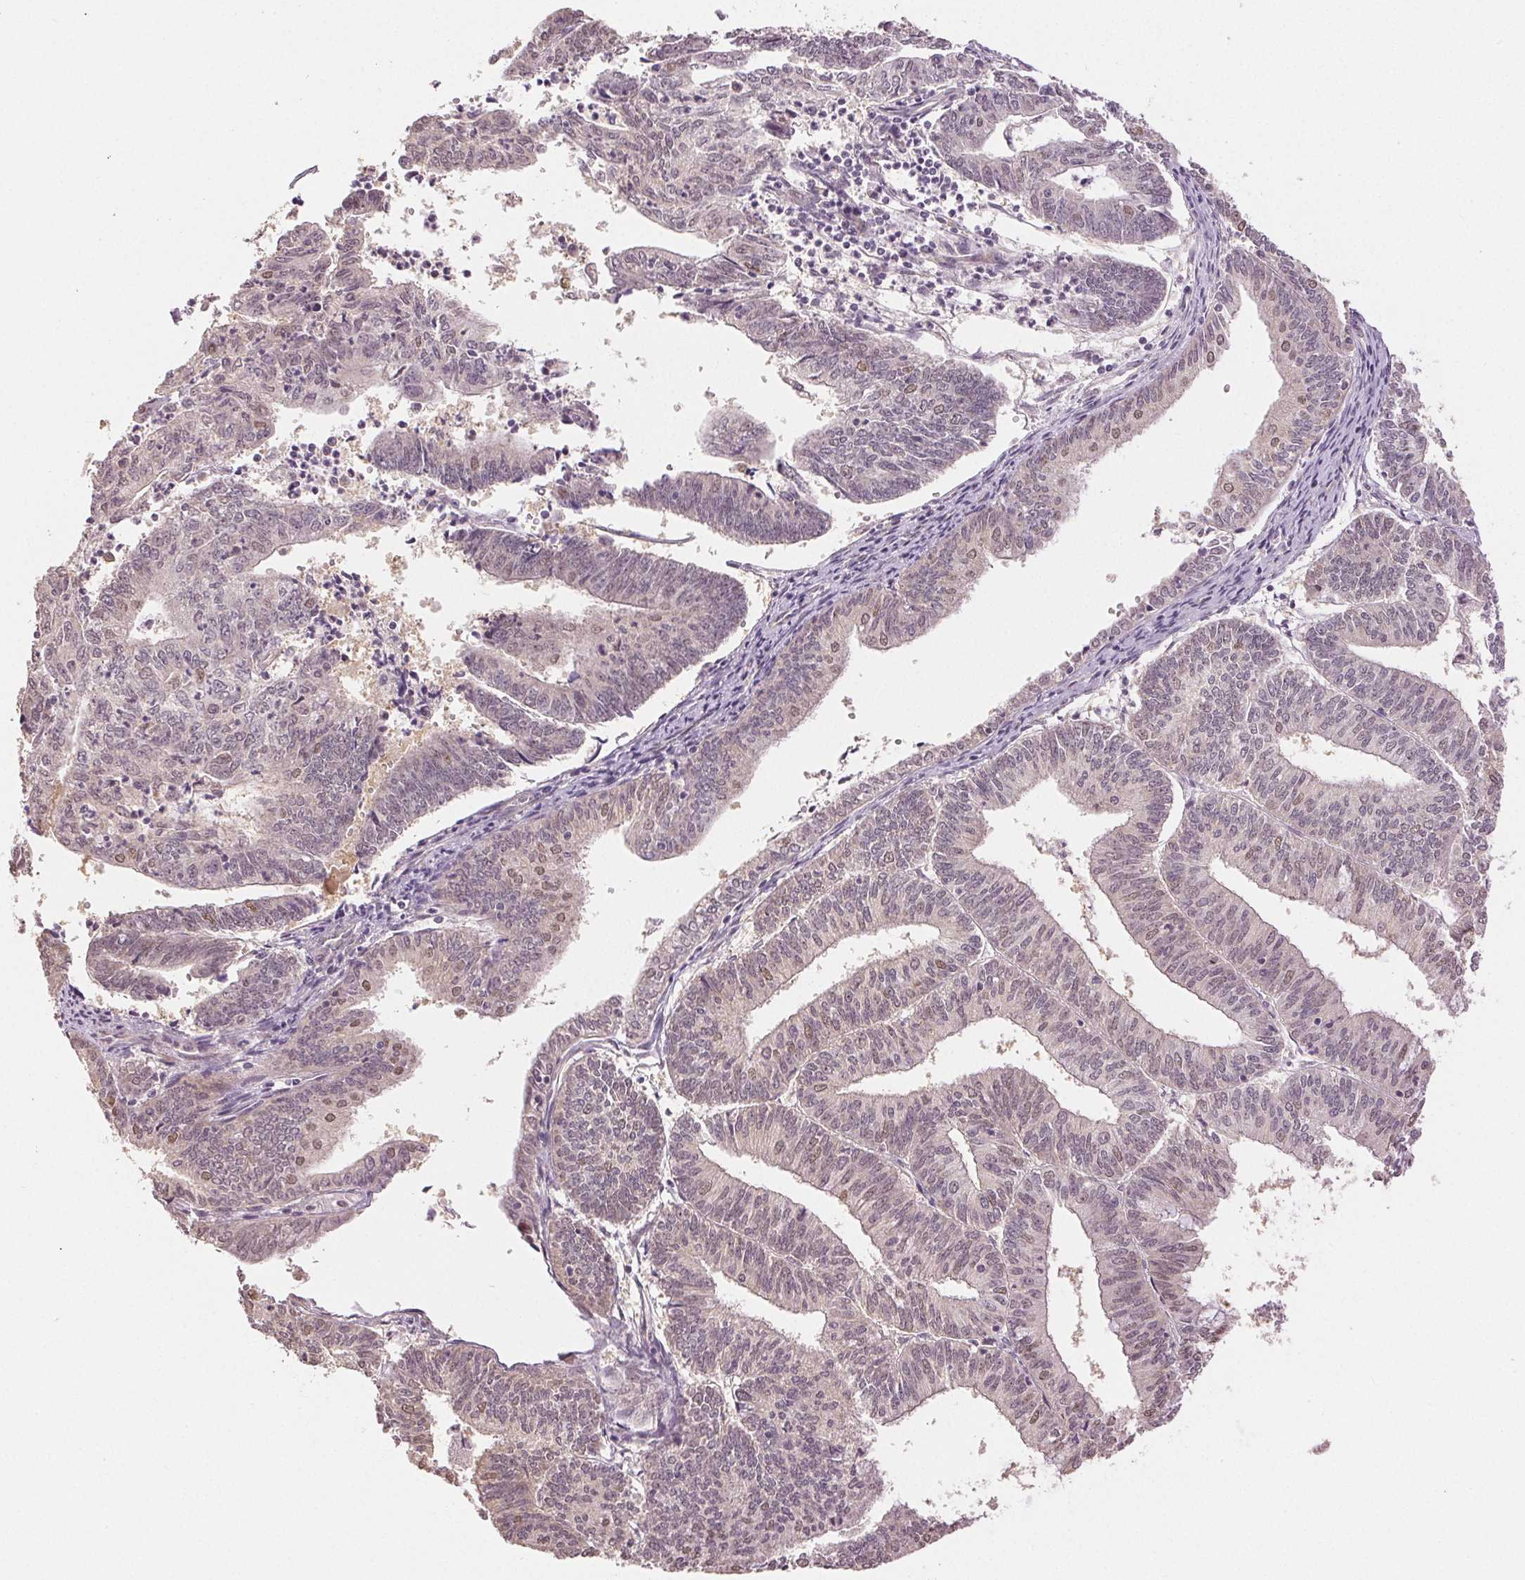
{"staining": {"intensity": "weak", "quantity": "<25%", "location": "nuclear"}, "tissue": "endometrial cancer", "cell_type": "Tumor cells", "image_type": "cancer", "snomed": [{"axis": "morphology", "description": "Adenocarcinoma, NOS"}, {"axis": "topography", "description": "Endometrium"}], "caption": "IHC micrograph of neoplastic tissue: human adenocarcinoma (endometrial) stained with DAB displays no significant protein expression in tumor cells.", "gene": "PLCB1", "patient": {"sex": "female", "age": 61}}